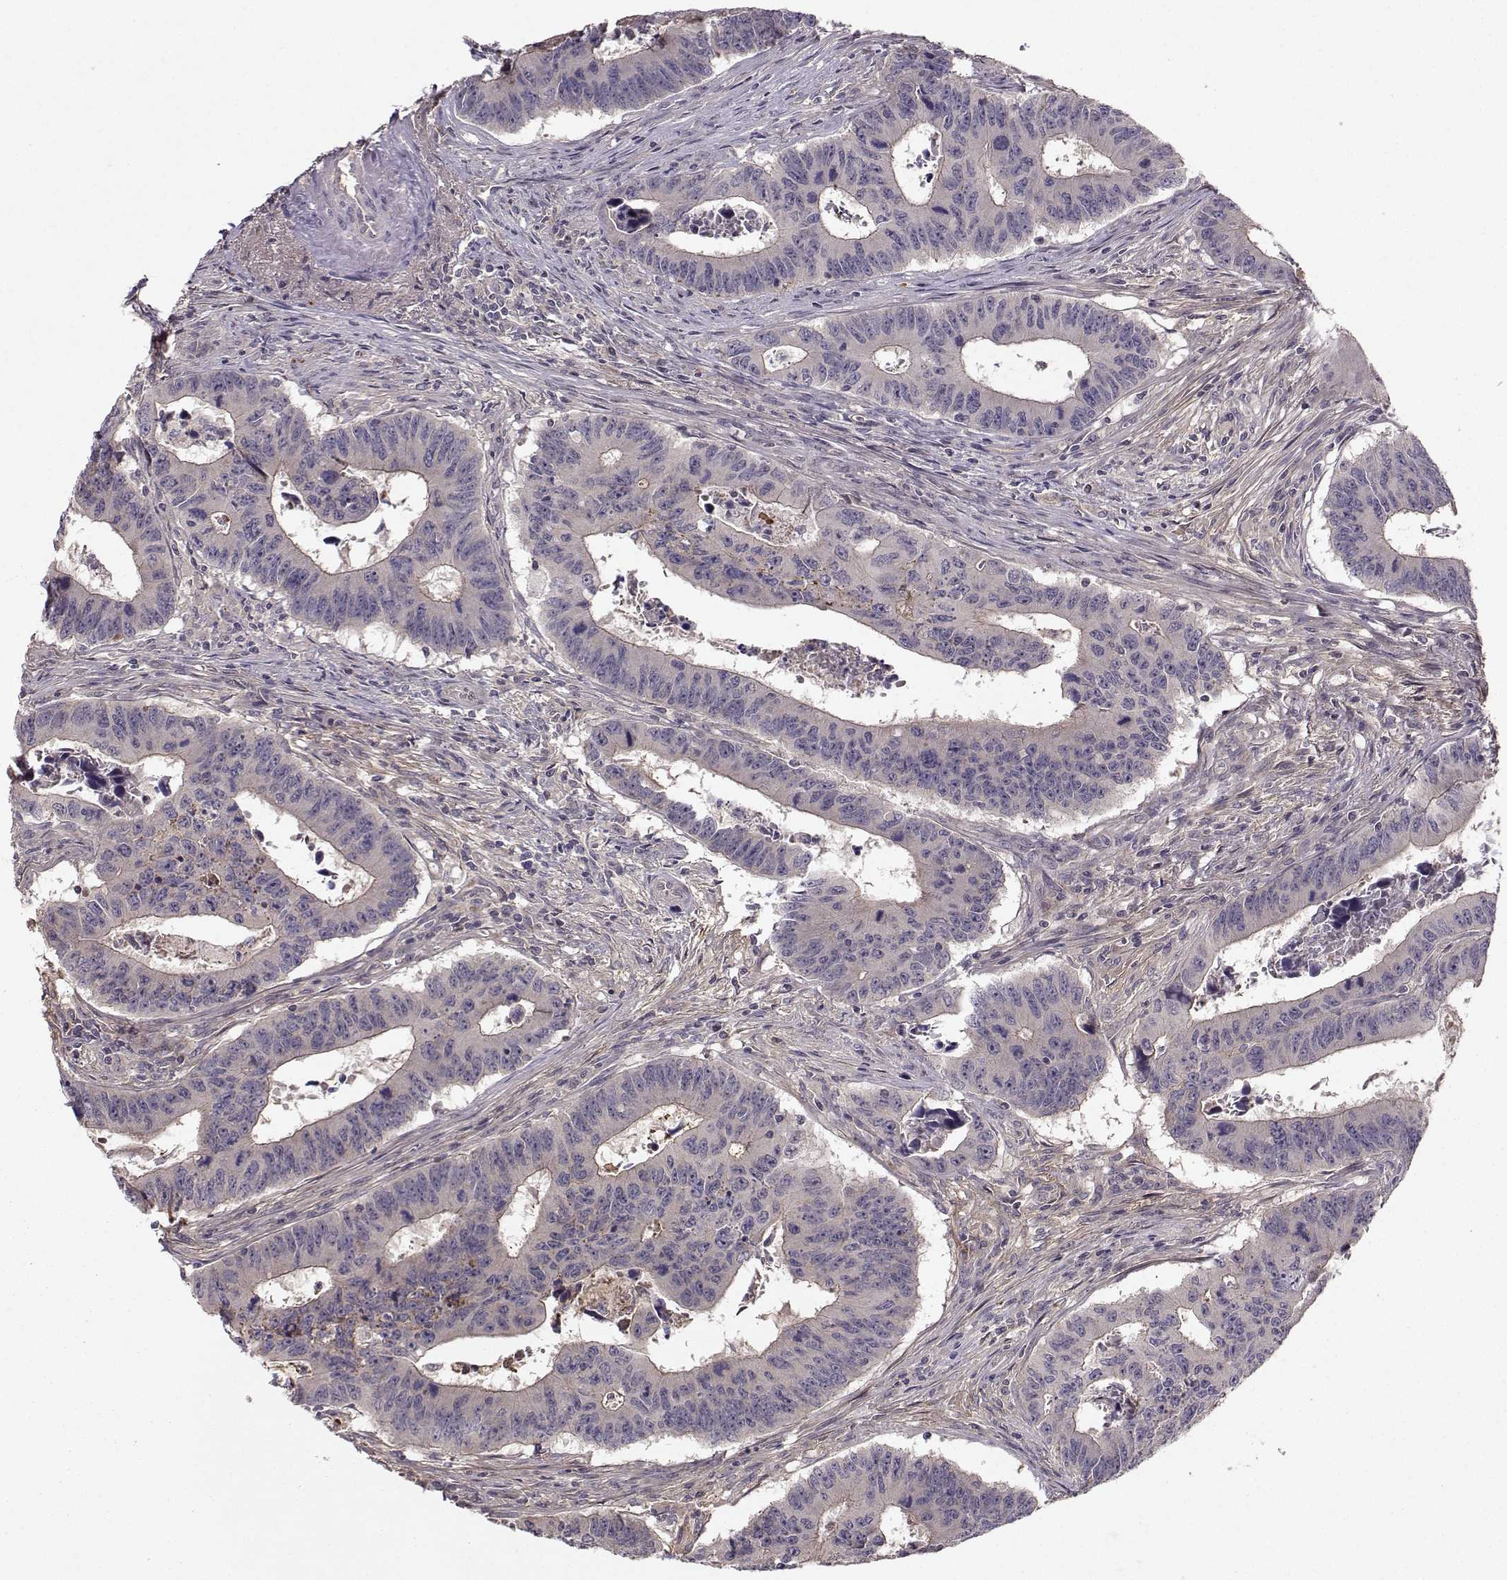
{"staining": {"intensity": "negative", "quantity": "none", "location": "none"}, "tissue": "colorectal cancer", "cell_type": "Tumor cells", "image_type": "cancer", "snomed": [{"axis": "morphology", "description": "Adenocarcinoma, NOS"}, {"axis": "topography", "description": "Appendix"}, {"axis": "topography", "description": "Colon"}, {"axis": "topography", "description": "Cecum"}, {"axis": "topography", "description": "Colon asc"}], "caption": "Tumor cells show no significant staining in colorectal cancer (adenocarcinoma). (DAB (3,3'-diaminobenzidine) IHC visualized using brightfield microscopy, high magnification).", "gene": "WNT6", "patient": {"sex": "female", "age": 85}}